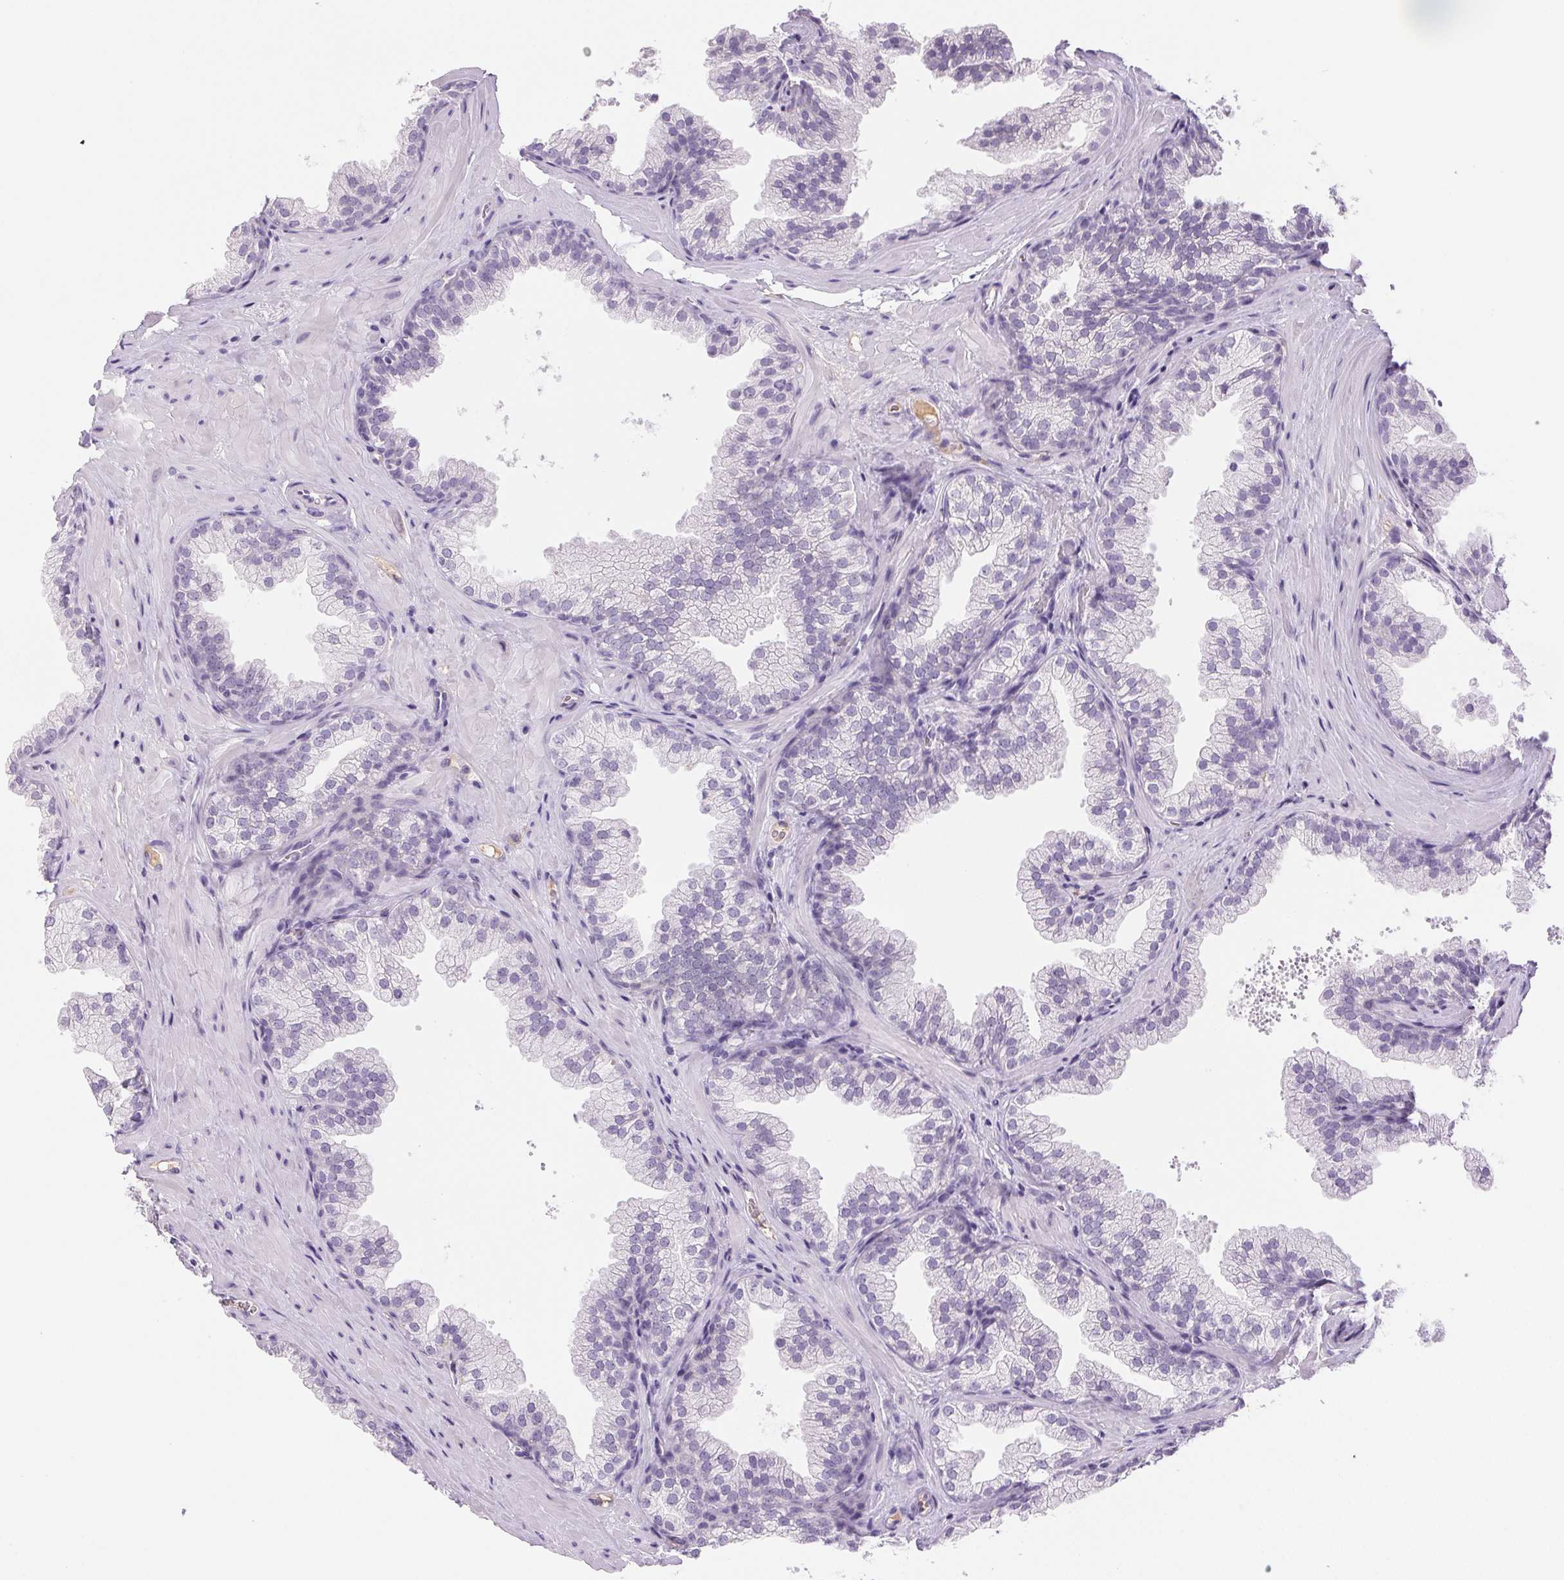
{"staining": {"intensity": "negative", "quantity": "none", "location": "none"}, "tissue": "prostate", "cell_type": "Glandular cells", "image_type": "normal", "snomed": [{"axis": "morphology", "description": "Normal tissue, NOS"}, {"axis": "topography", "description": "Prostate"}], "caption": "This is an immunohistochemistry (IHC) image of normal prostate. There is no positivity in glandular cells.", "gene": "IFIT1B", "patient": {"sex": "male", "age": 37}}